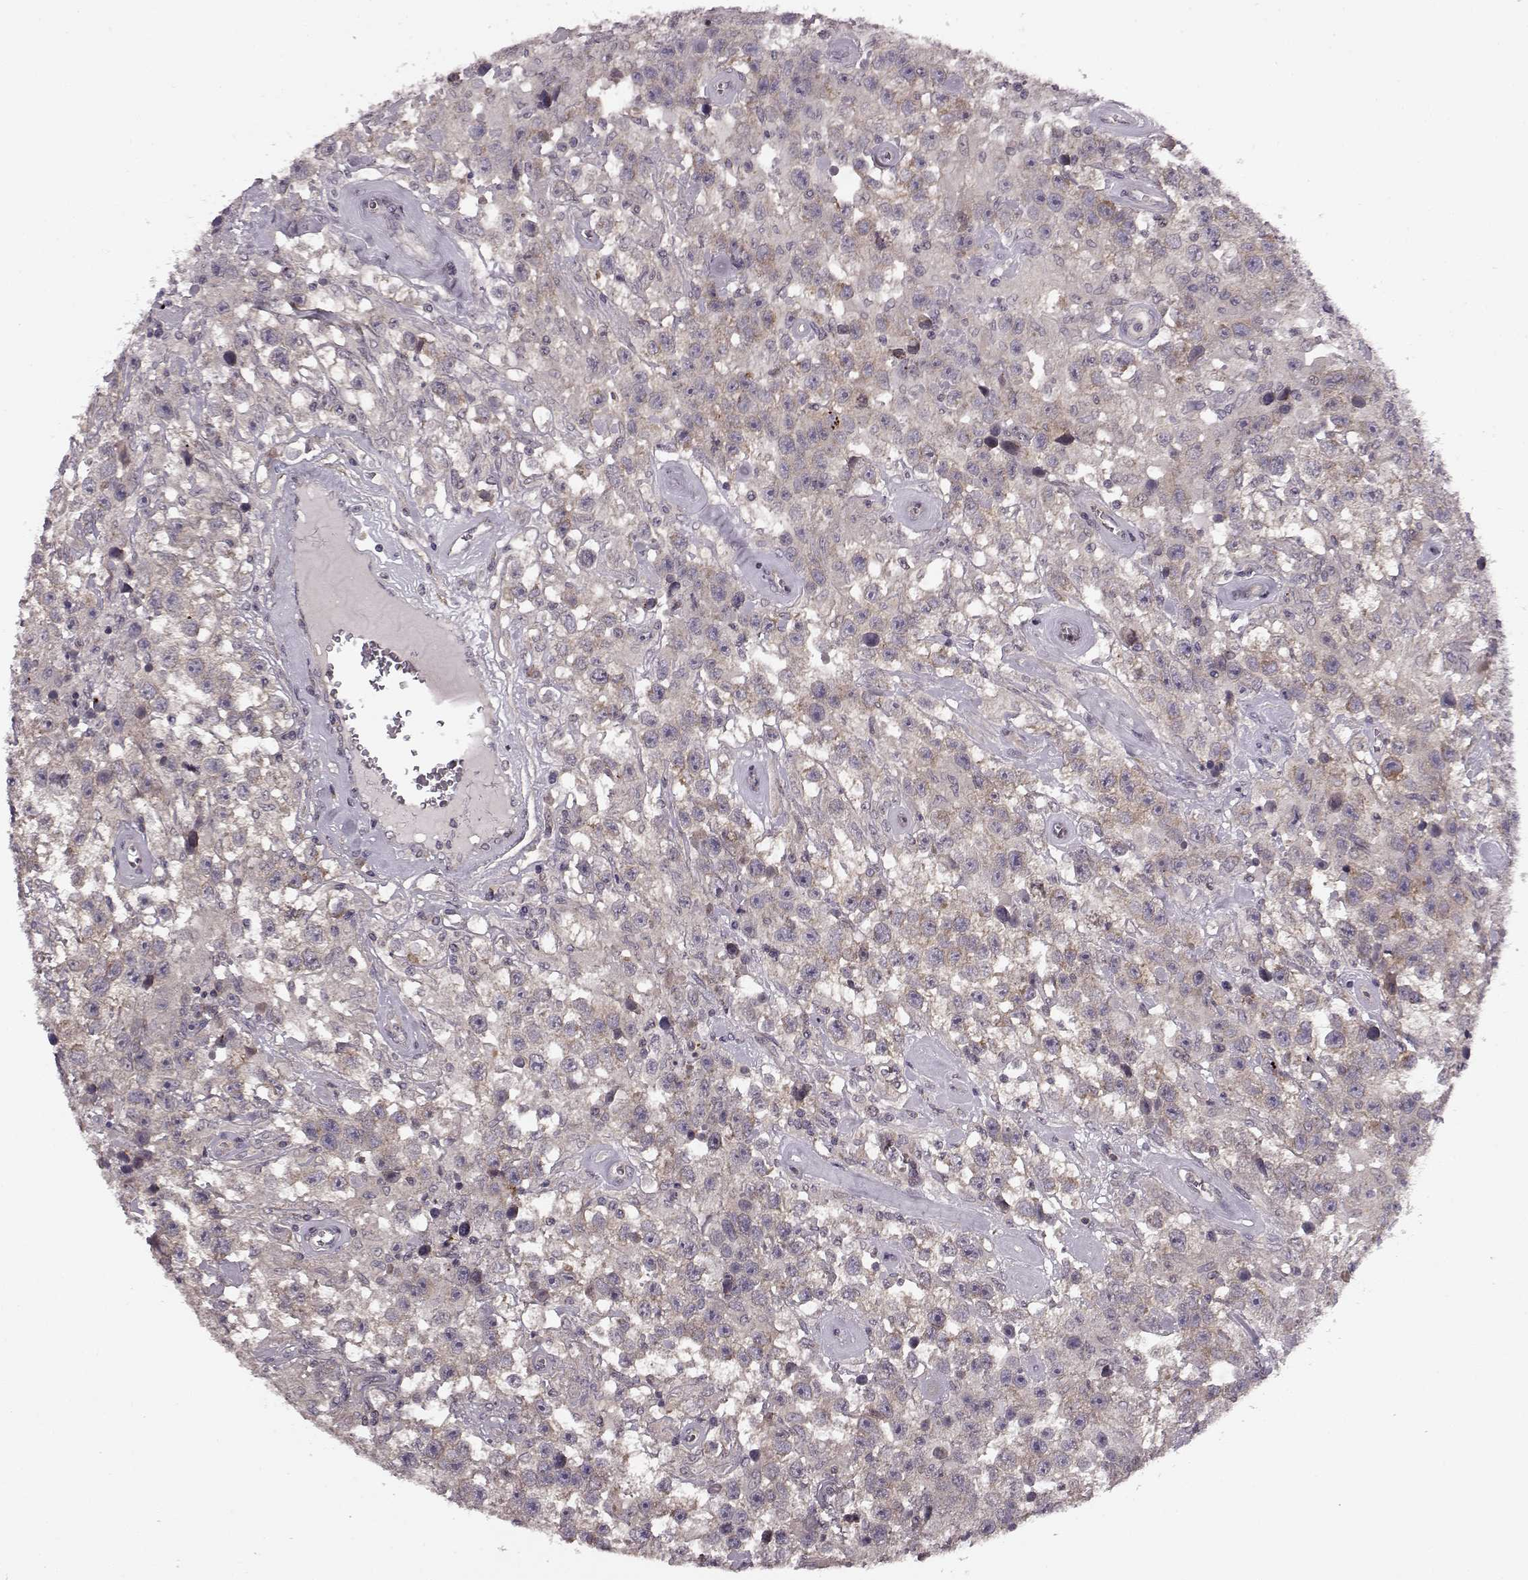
{"staining": {"intensity": "weak", "quantity": "<25%", "location": "cytoplasmic/membranous"}, "tissue": "testis cancer", "cell_type": "Tumor cells", "image_type": "cancer", "snomed": [{"axis": "morphology", "description": "Seminoma, NOS"}, {"axis": "topography", "description": "Testis"}], "caption": "The immunohistochemistry photomicrograph has no significant staining in tumor cells of testis cancer (seminoma) tissue.", "gene": "SLAIN2", "patient": {"sex": "male", "age": 43}}